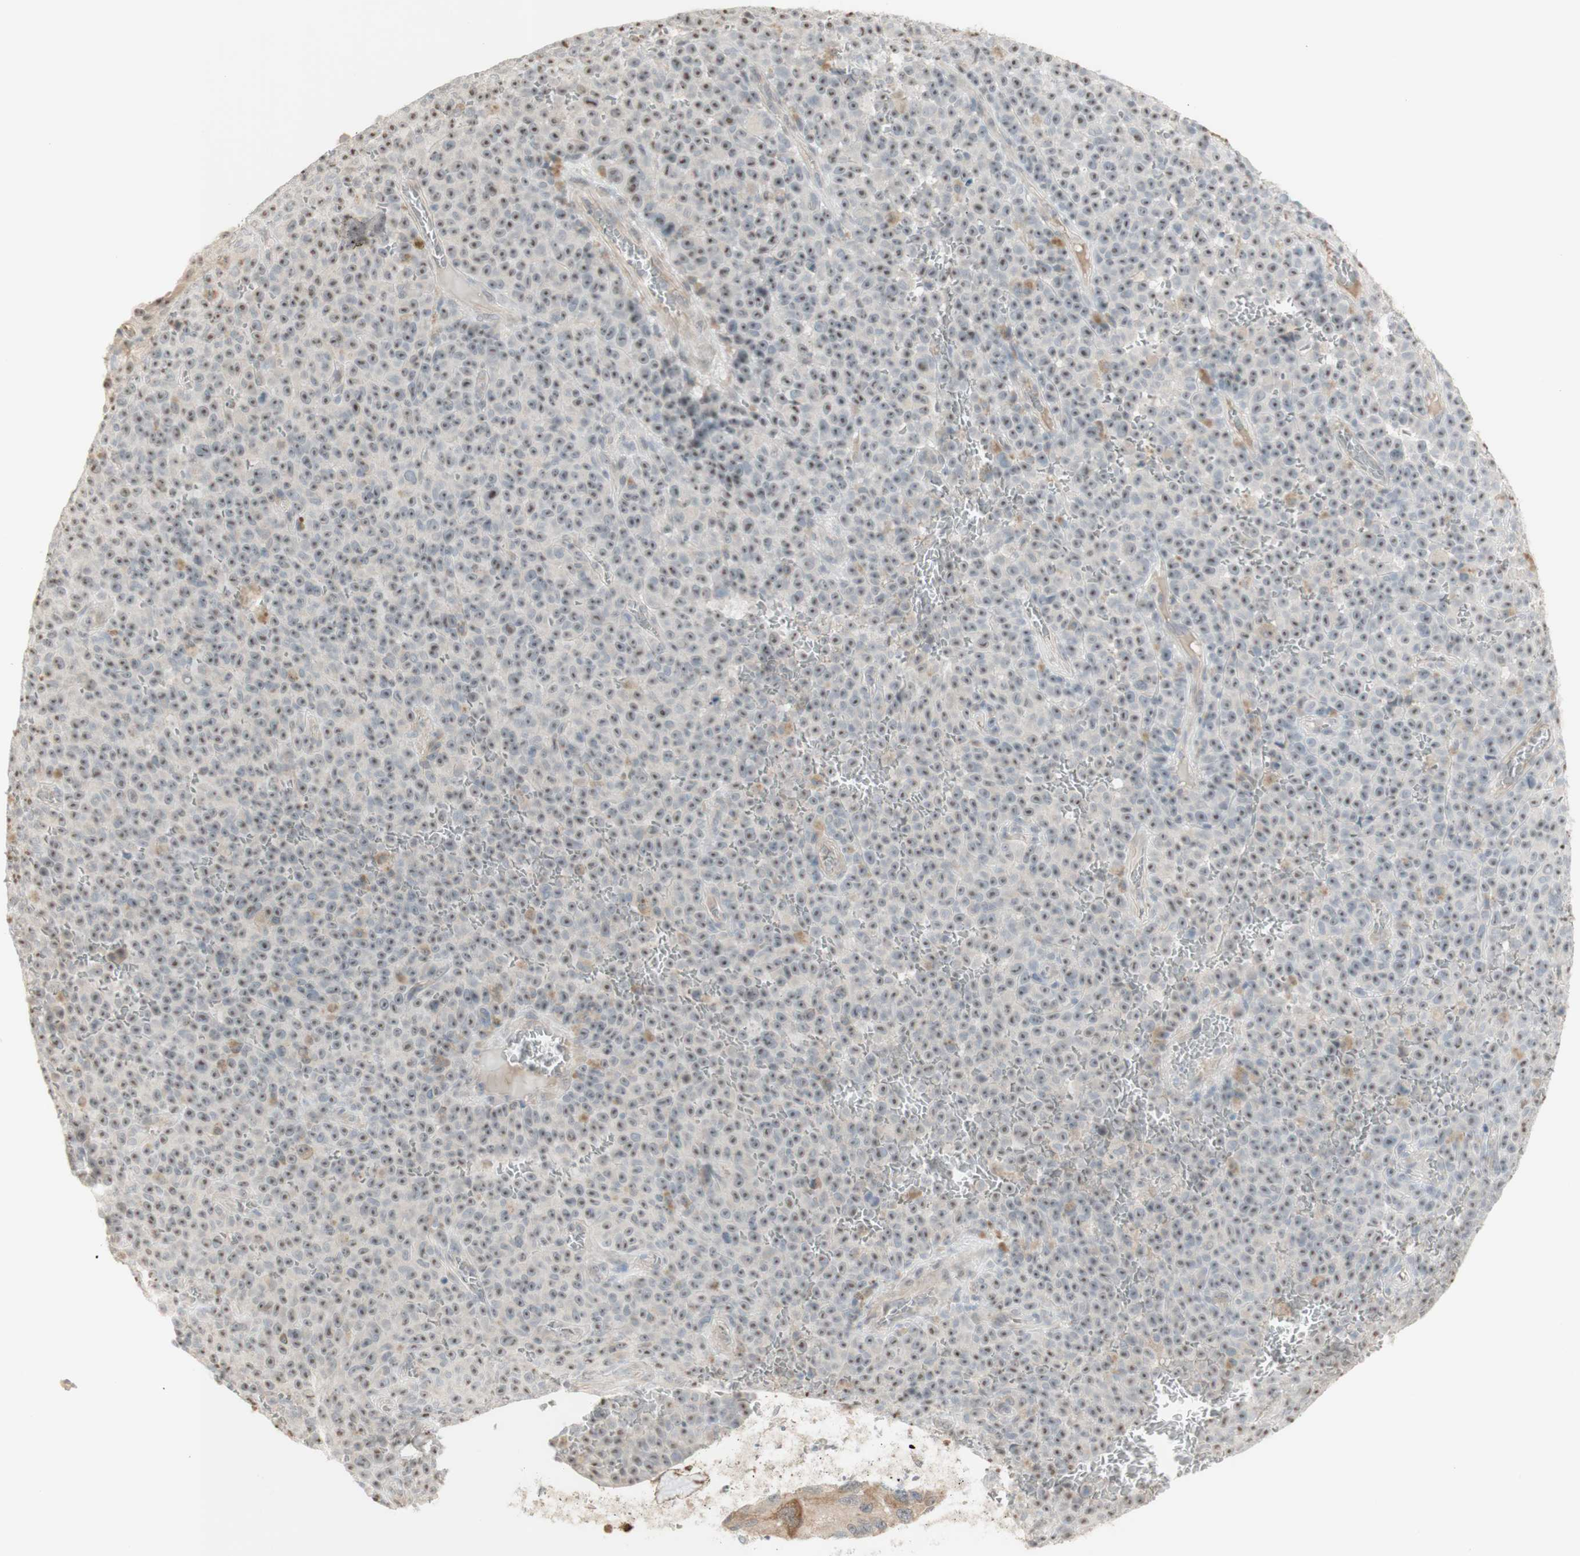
{"staining": {"intensity": "weak", "quantity": ">75%", "location": "nuclear"}, "tissue": "melanoma", "cell_type": "Tumor cells", "image_type": "cancer", "snomed": [{"axis": "morphology", "description": "Malignant melanoma, NOS"}, {"axis": "topography", "description": "Skin"}], "caption": "The photomicrograph demonstrates a brown stain indicating the presence of a protein in the nuclear of tumor cells in malignant melanoma.", "gene": "PLCD4", "patient": {"sex": "female", "age": 82}}